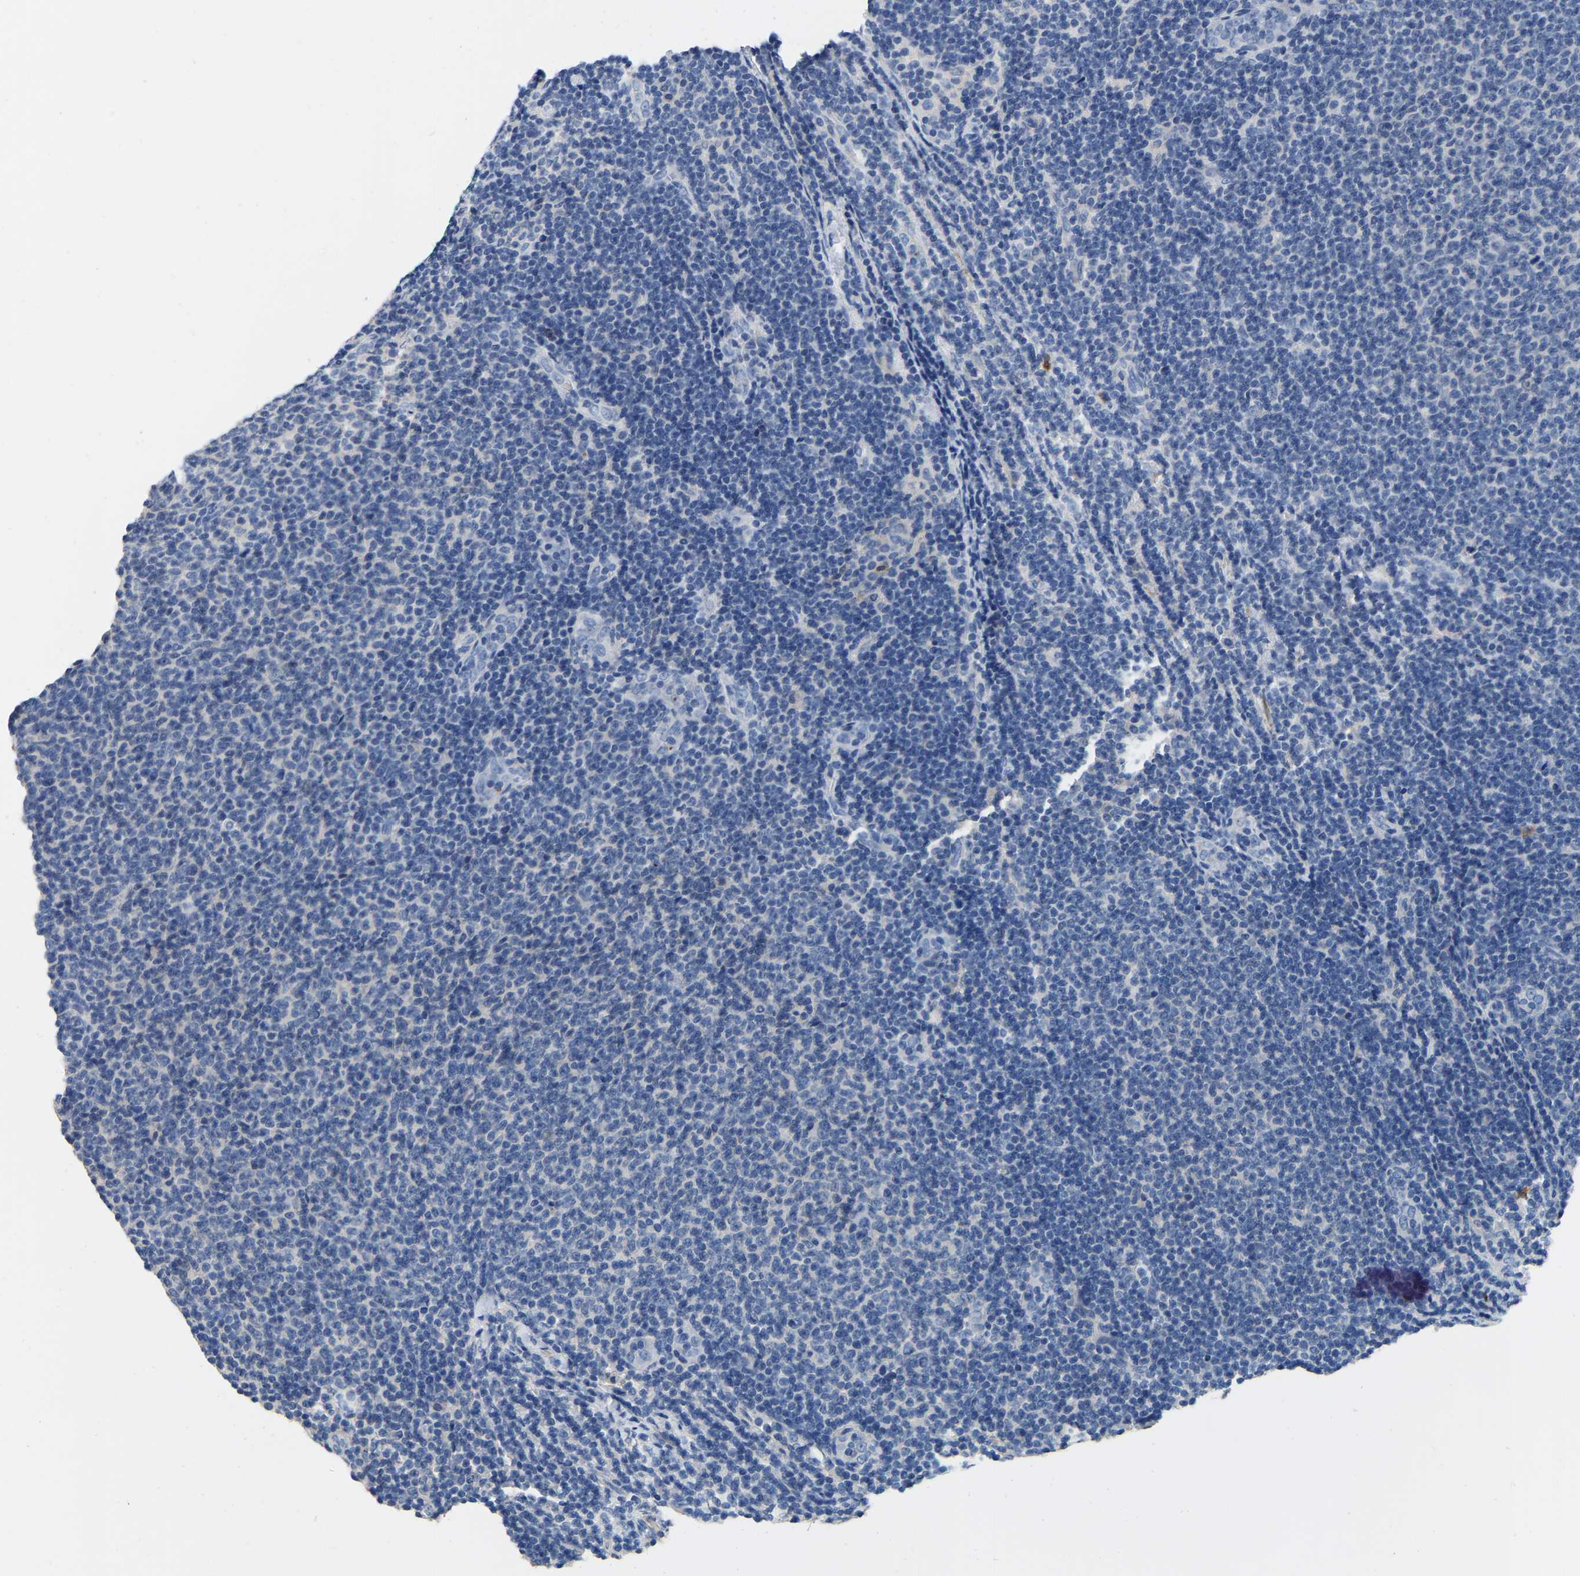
{"staining": {"intensity": "negative", "quantity": "none", "location": "none"}, "tissue": "lymphoma", "cell_type": "Tumor cells", "image_type": "cancer", "snomed": [{"axis": "morphology", "description": "Malignant lymphoma, non-Hodgkin's type, Low grade"}, {"axis": "topography", "description": "Lymph node"}], "caption": "Protein analysis of low-grade malignant lymphoma, non-Hodgkin's type displays no significant positivity in tumor cells. (Brightfield microscopy of DAB immunohistochemistry at high magnification).", "gene": "RAB27B", "patient": {"sex": "male", "age": 66}}